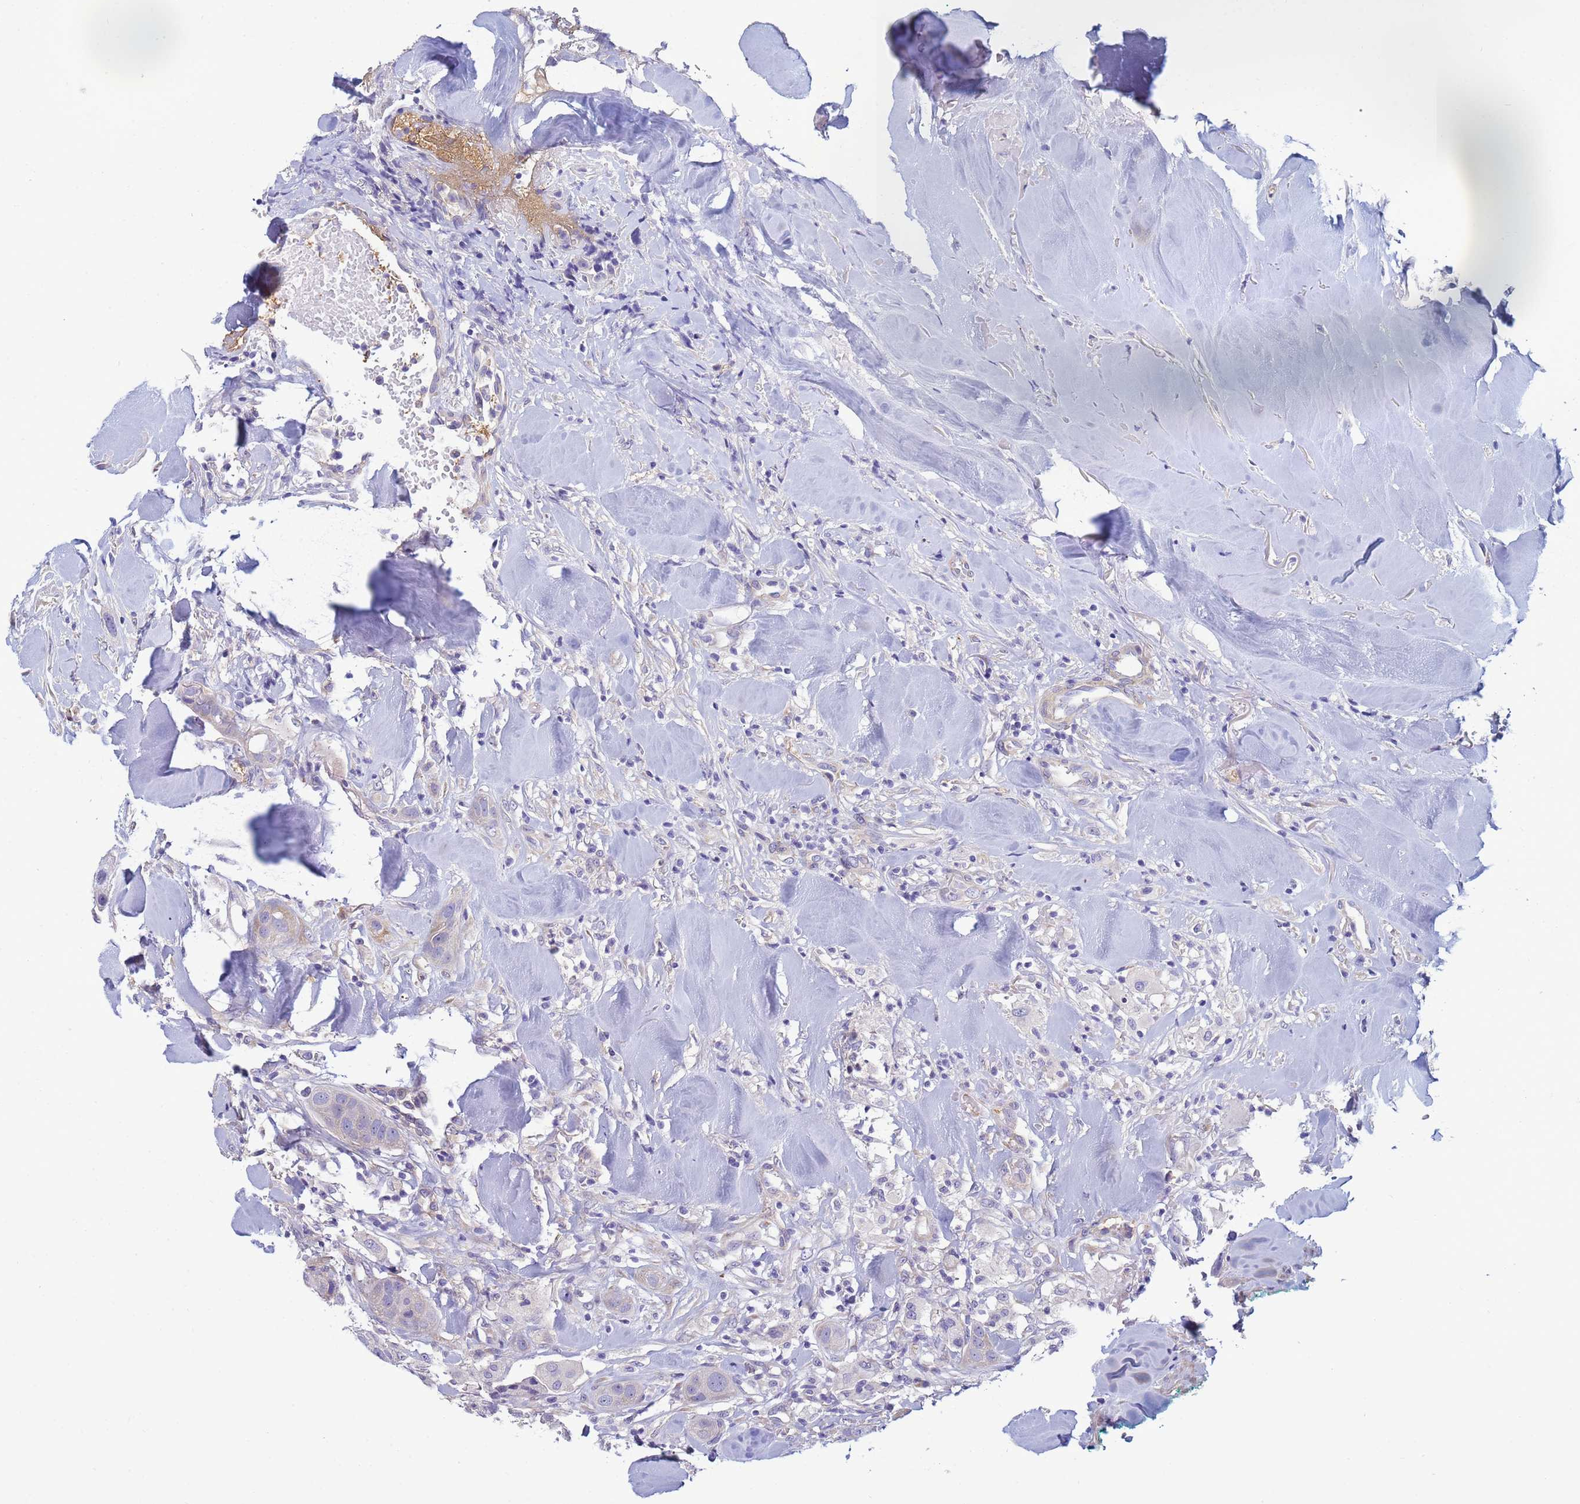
{"staining": {"intensity": "negative", "quantity": "none", "location": "none"}, "tissue": "head and neck cancer", "cell_type": "Tumor cells", "image_type": "cancer", "snomed": [{"axis": "morphology", "description": "Normal tissue, NOS"}, {"axis": "morphology", "description": "Squamous cell carcinoma, NOS"}, {"axis": "topography", "description": "Skeletal muscle"}, {"axis": "topography", "description": "Head-Neck"}], "caption": "Protein analysis of squamous cell carcinoma (head and neck) reveals no significant expression in tumor cells. (Brightfield microscopy of DAB immunohistochemistry at high magnification).", "gene": "TRPC6", "patient": {"sex": "male", "age": 51}}